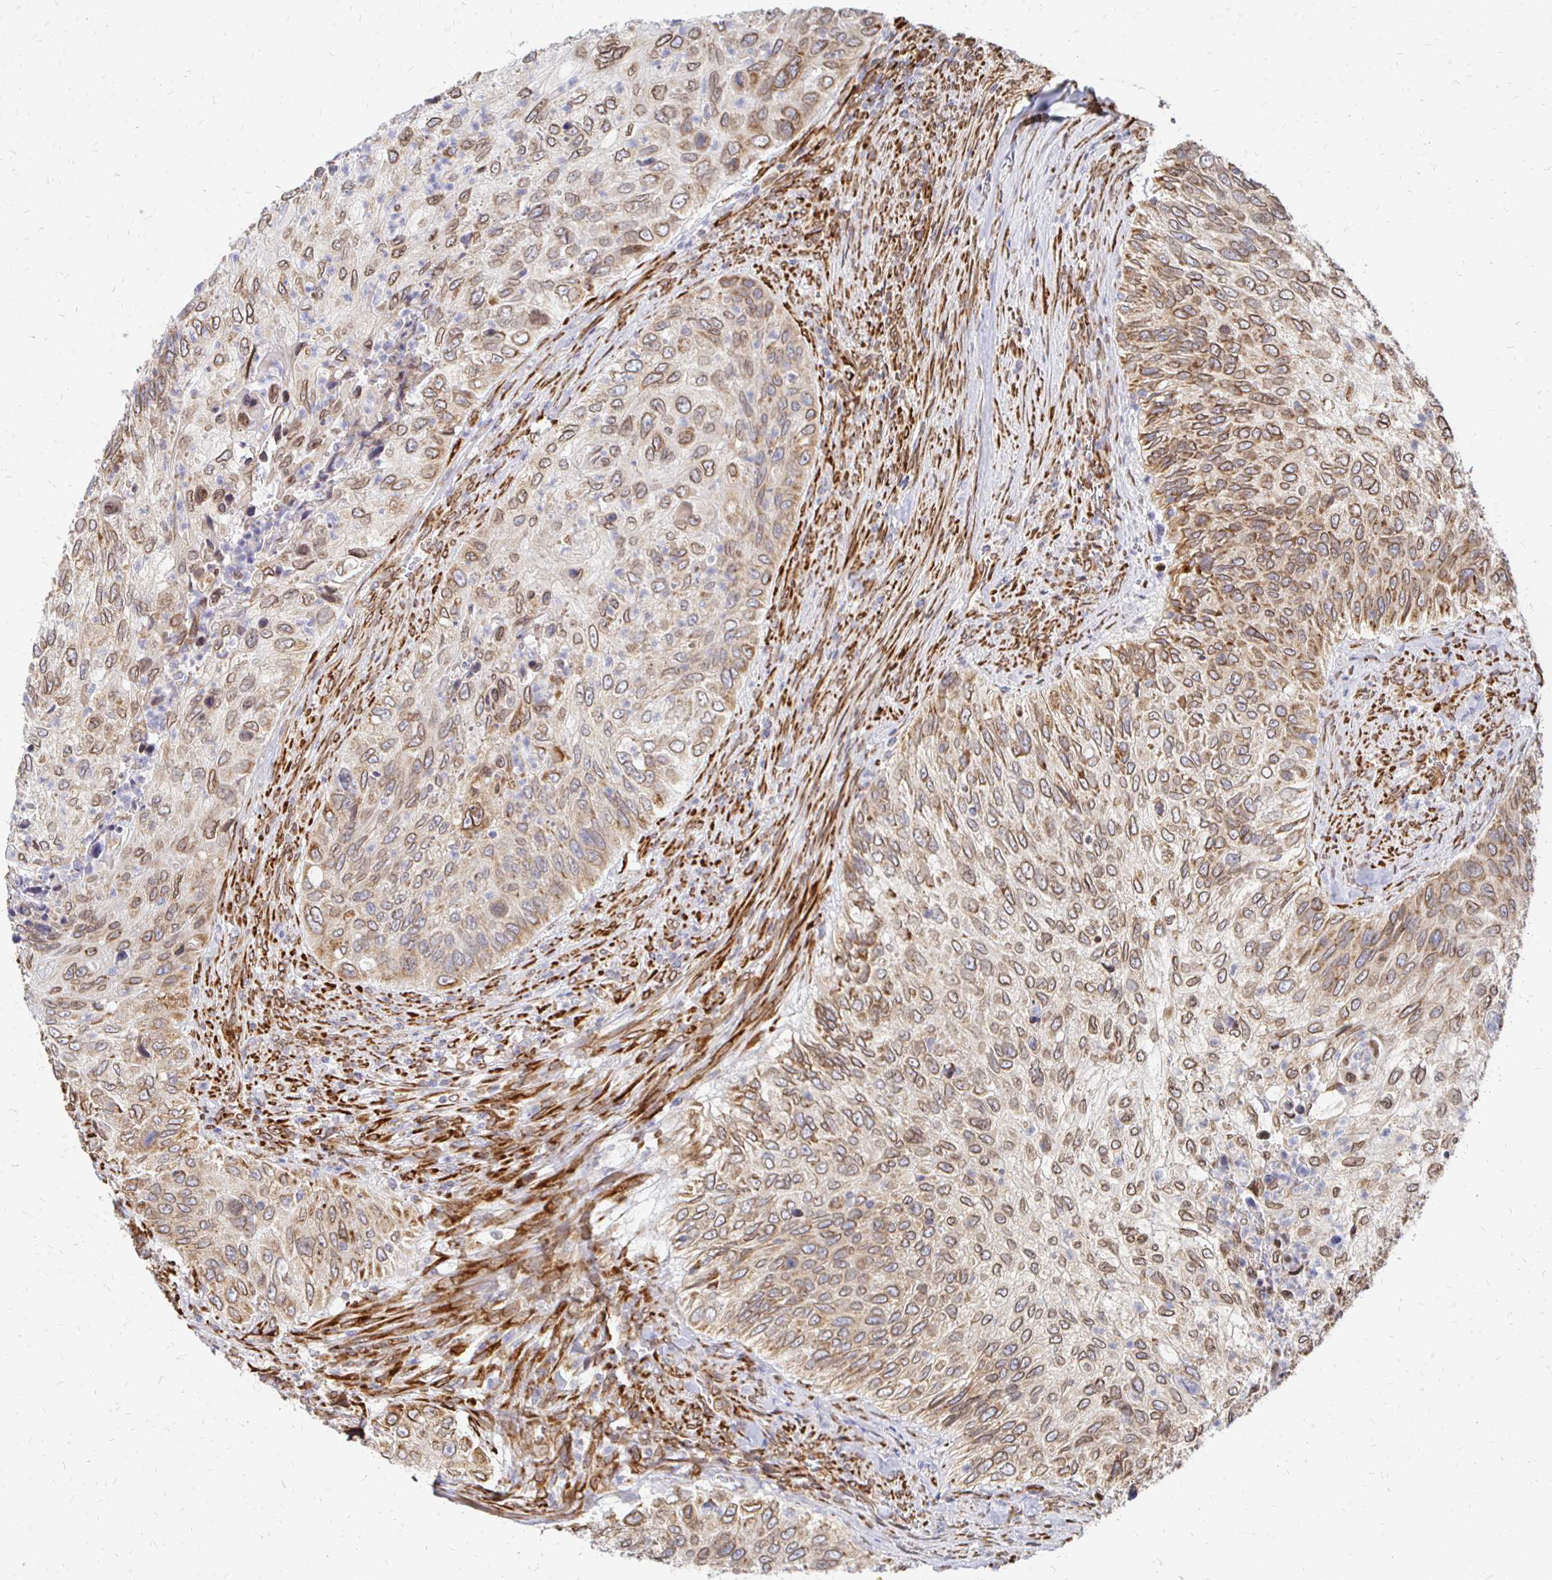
{"staining": {"intensity": "moderate", "quantity": ">75%", "location": "cytoplasmic/membranous,nuclear"}, "tissue": "urothelial cancer", "cell_type": "Tumor cells", "image_type": "cancer", "snomed": [{"axis": "morphology", "description": "Urothelial carcinoma, High grade"}, {"axis": "topography", "description": "Urinary bladder"}], "caption": "Tumor cells exhibit moderate cytoplasmic/membranous and nuclear positivity in approximately >75% of cells in high-grade urothelial carcinoma. (Stains: DAB in brown, nuclei in blue, Microscopy: brightfield microscopy at high magnification).", "gene": "PELI3", "patient": {"sex": "female", "age": 60}}